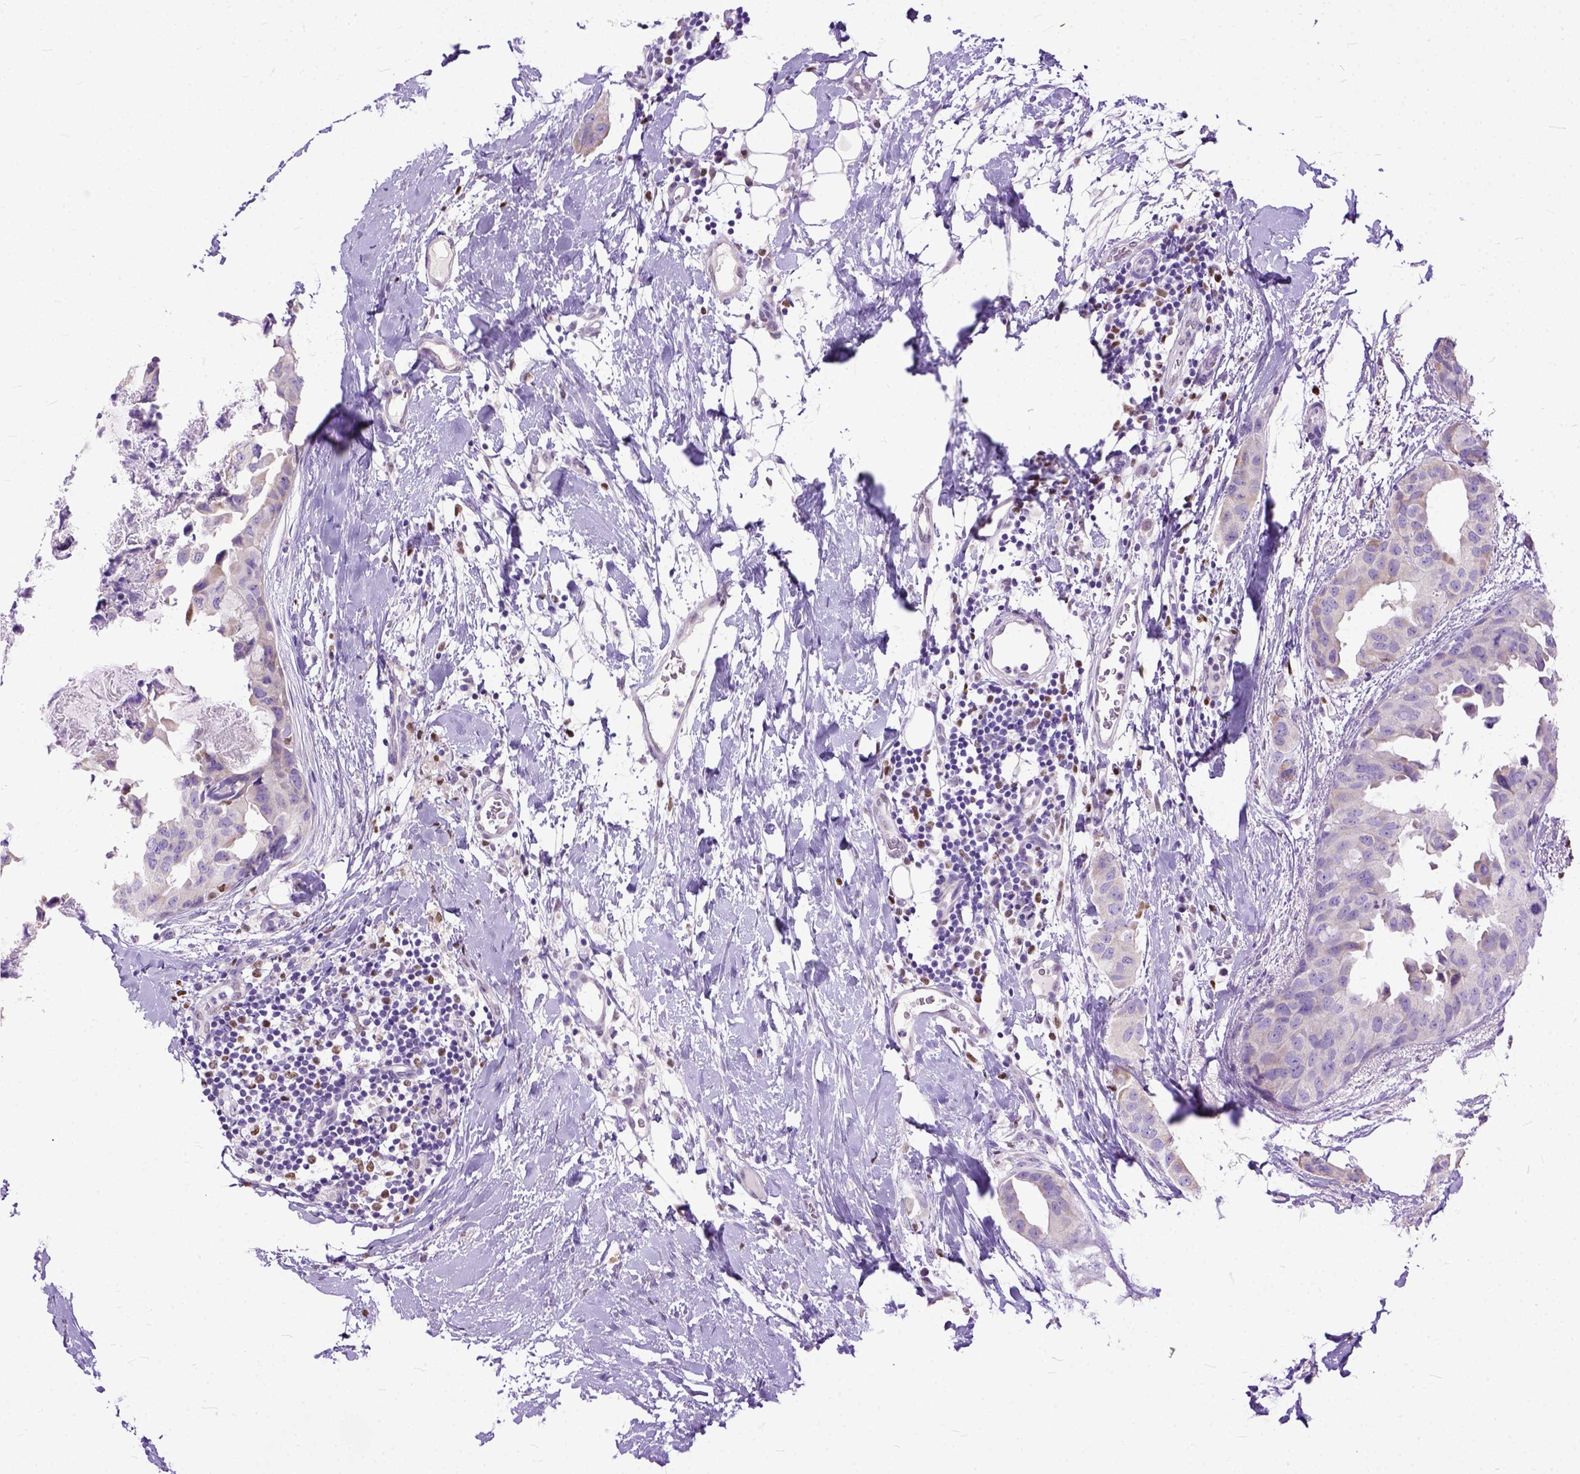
{"staining": {"intensity": "moderate", "quantity": "<25%", "location": "cytoplasmic/membranous"}, "tissue": "breast cancer", "cell_type": "Tumor cells", "image_type": "cancer", "snomed": [{"axis": "morphology", "description": "Normal tissue, NOS"}, {"axis": "morphology", "description": "Duct carcinoma"}, {"axis": "topography", "description": "Breast"}], "caption": "The photomicrograph displays a brown stain indicating the presence of a protein in the cytoplasmic/membranous of tumor cells in infiltrating ductal carcinoma (breast).", "gene": "CRB1", "patient": {"sex": "female", "age": 40}}